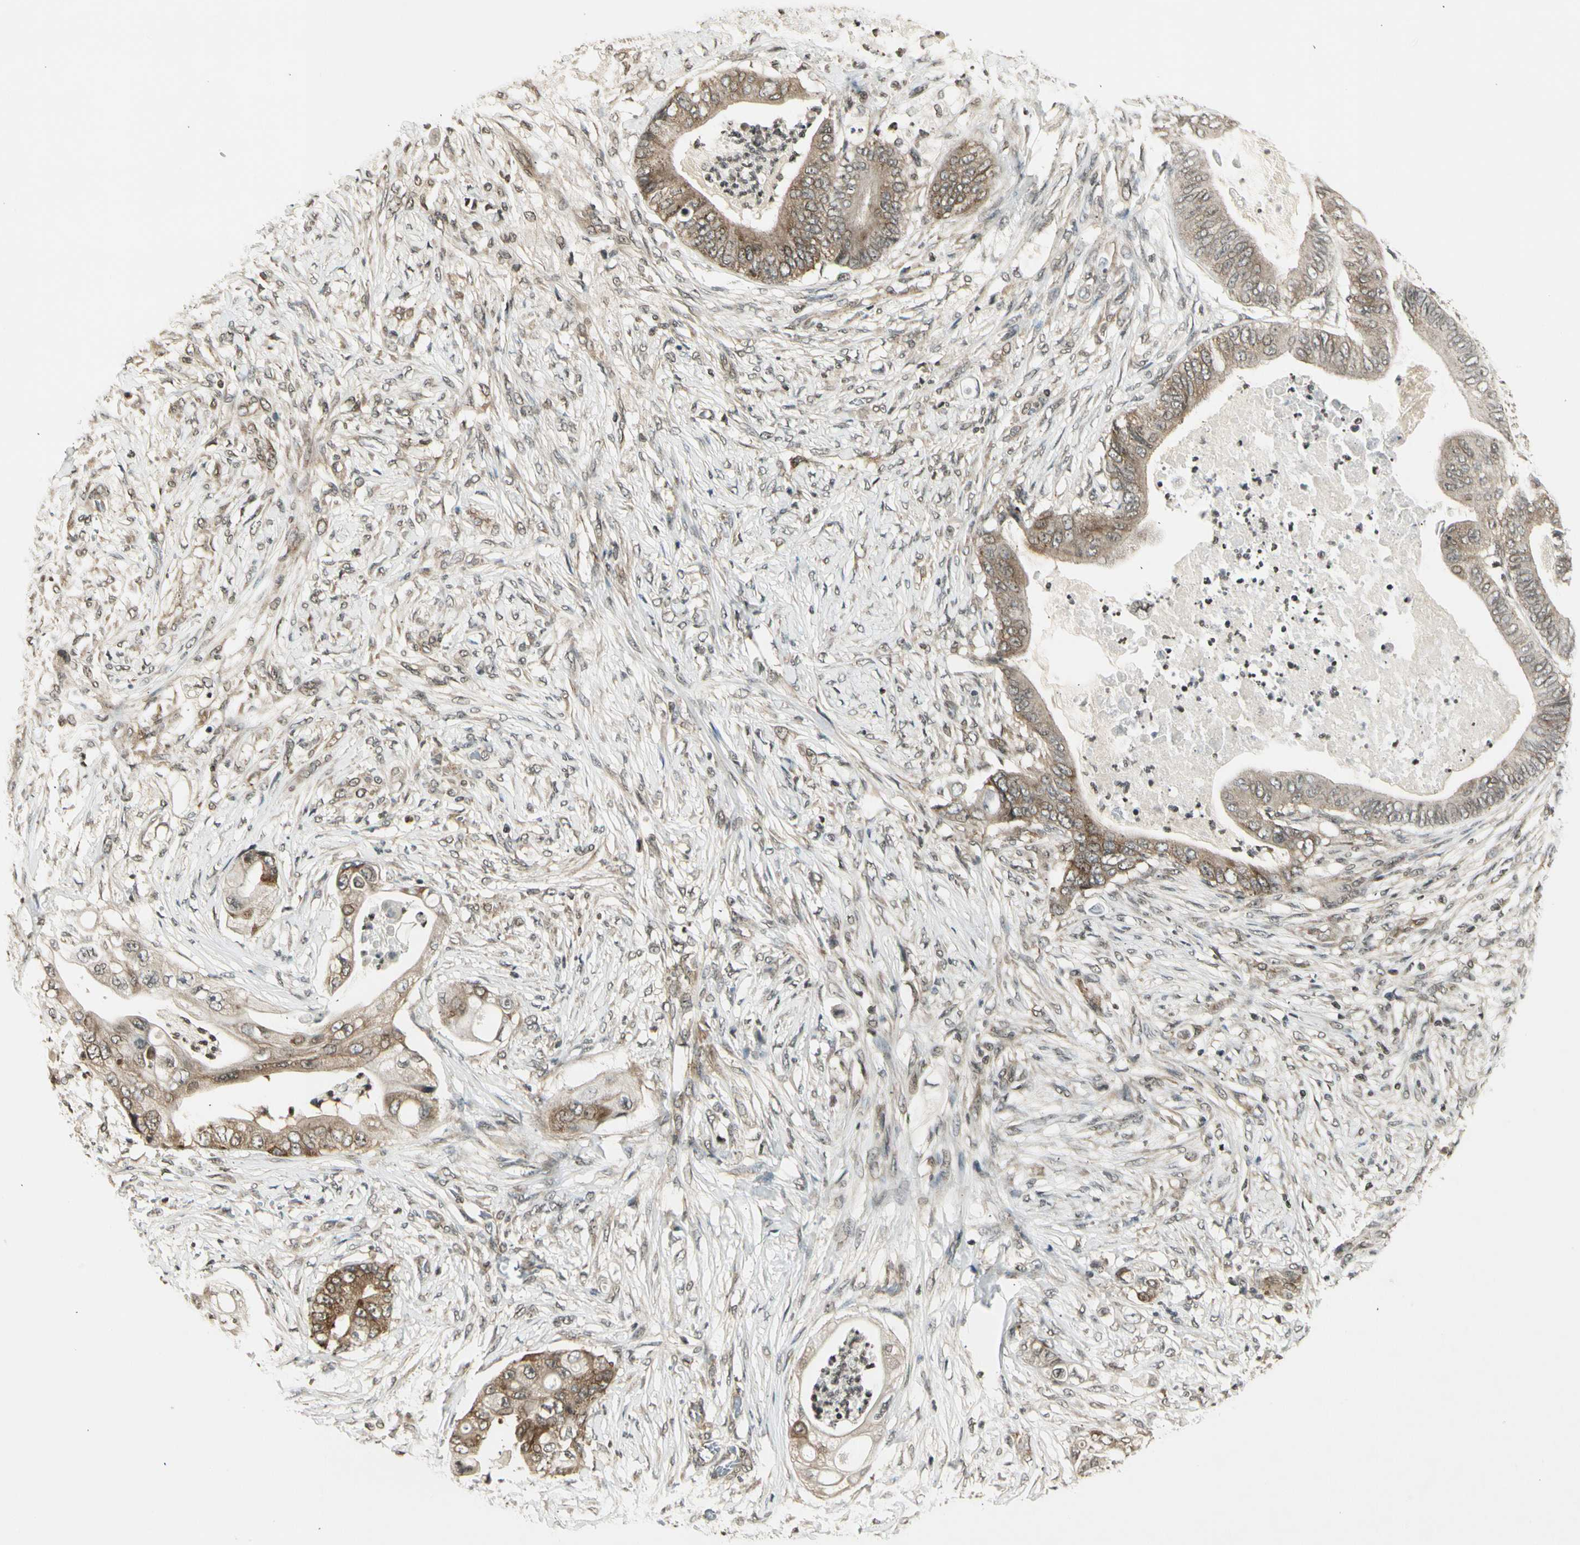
{"staining": {"intensity": "moderate", "quantity": "25%-75%", "location": "cytoplasmic/membranous"}, "tissue": "stomach cancer", "cell_type": "Tumor cells", "image_type": "cancer", "snomed": [{"axis": "morphology", "description": "Adenocarcinoma, NOS"}, {"axis": "topography", "description": "Stomach"}], "caption": "Stomach cancer stained for a protein (brown) shows moderate cytoplasmic/membranous positive staining in about 25%-75% of tumor cells.", "gene": "SMN2", "patient": {"sex": "female", "age": 73}}